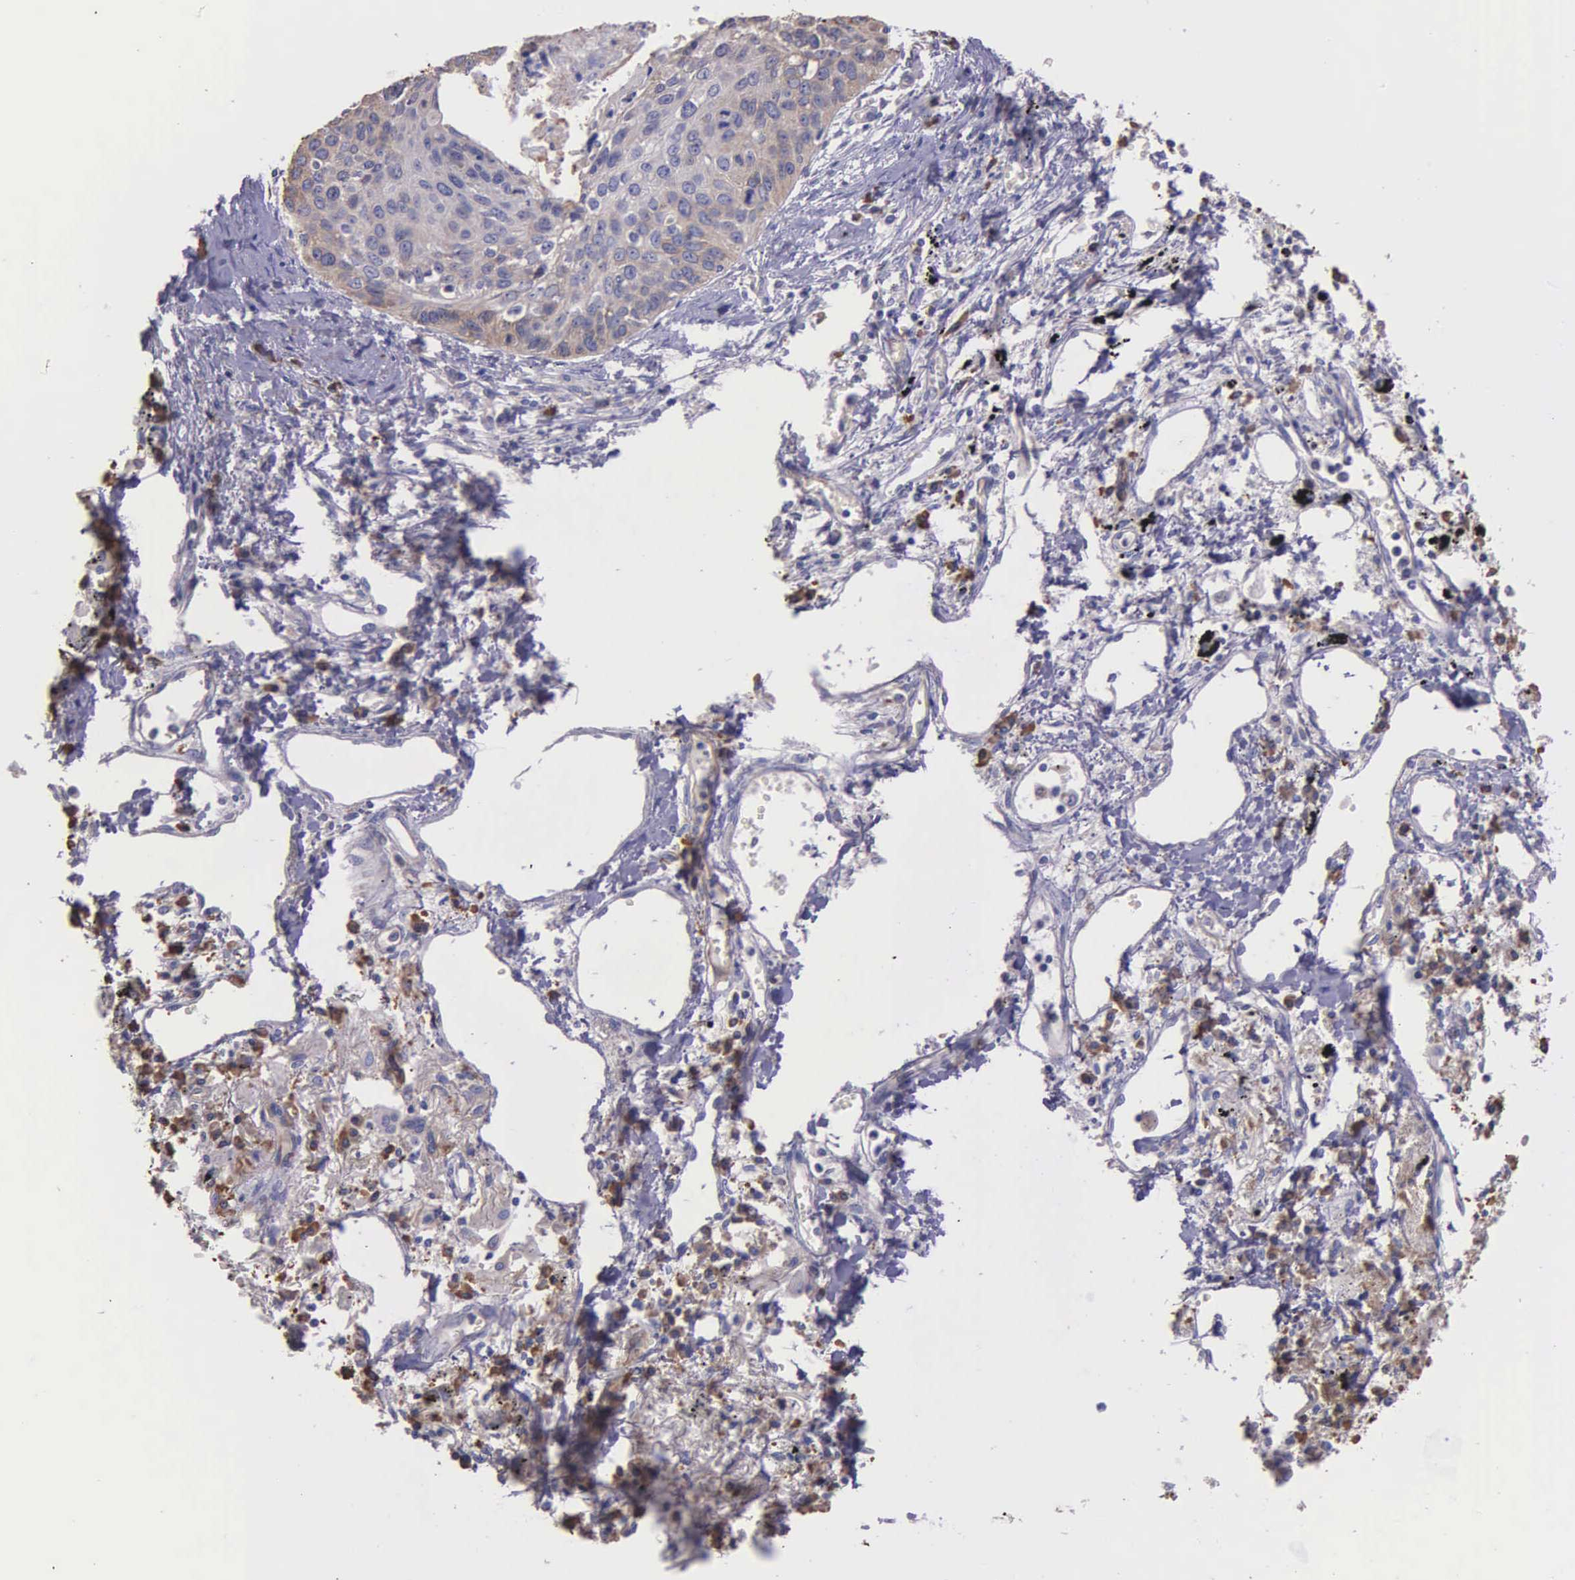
{"staining": {"intensity": "weak", "quantity": ">75%", "location": "cytoplasmic/membranous"}, "tissue": "lung cancer", "cell_type": "Tumor cells", "image_type": "cancer", "snomed": [{"axis": "morphology", "description": "Squamous cell carcinoma, NOS"}, {"axis": "topography", "description": "Lung"}], "caption": "Brown immunohistochemical staining in squamous cell carcinoma (lung) reveals weak cytoplasmic/membranous positivity in about >75% of tumor cells.", "gene": "ZC3H12B", "patient": {"sex": "male", "age": 71}}